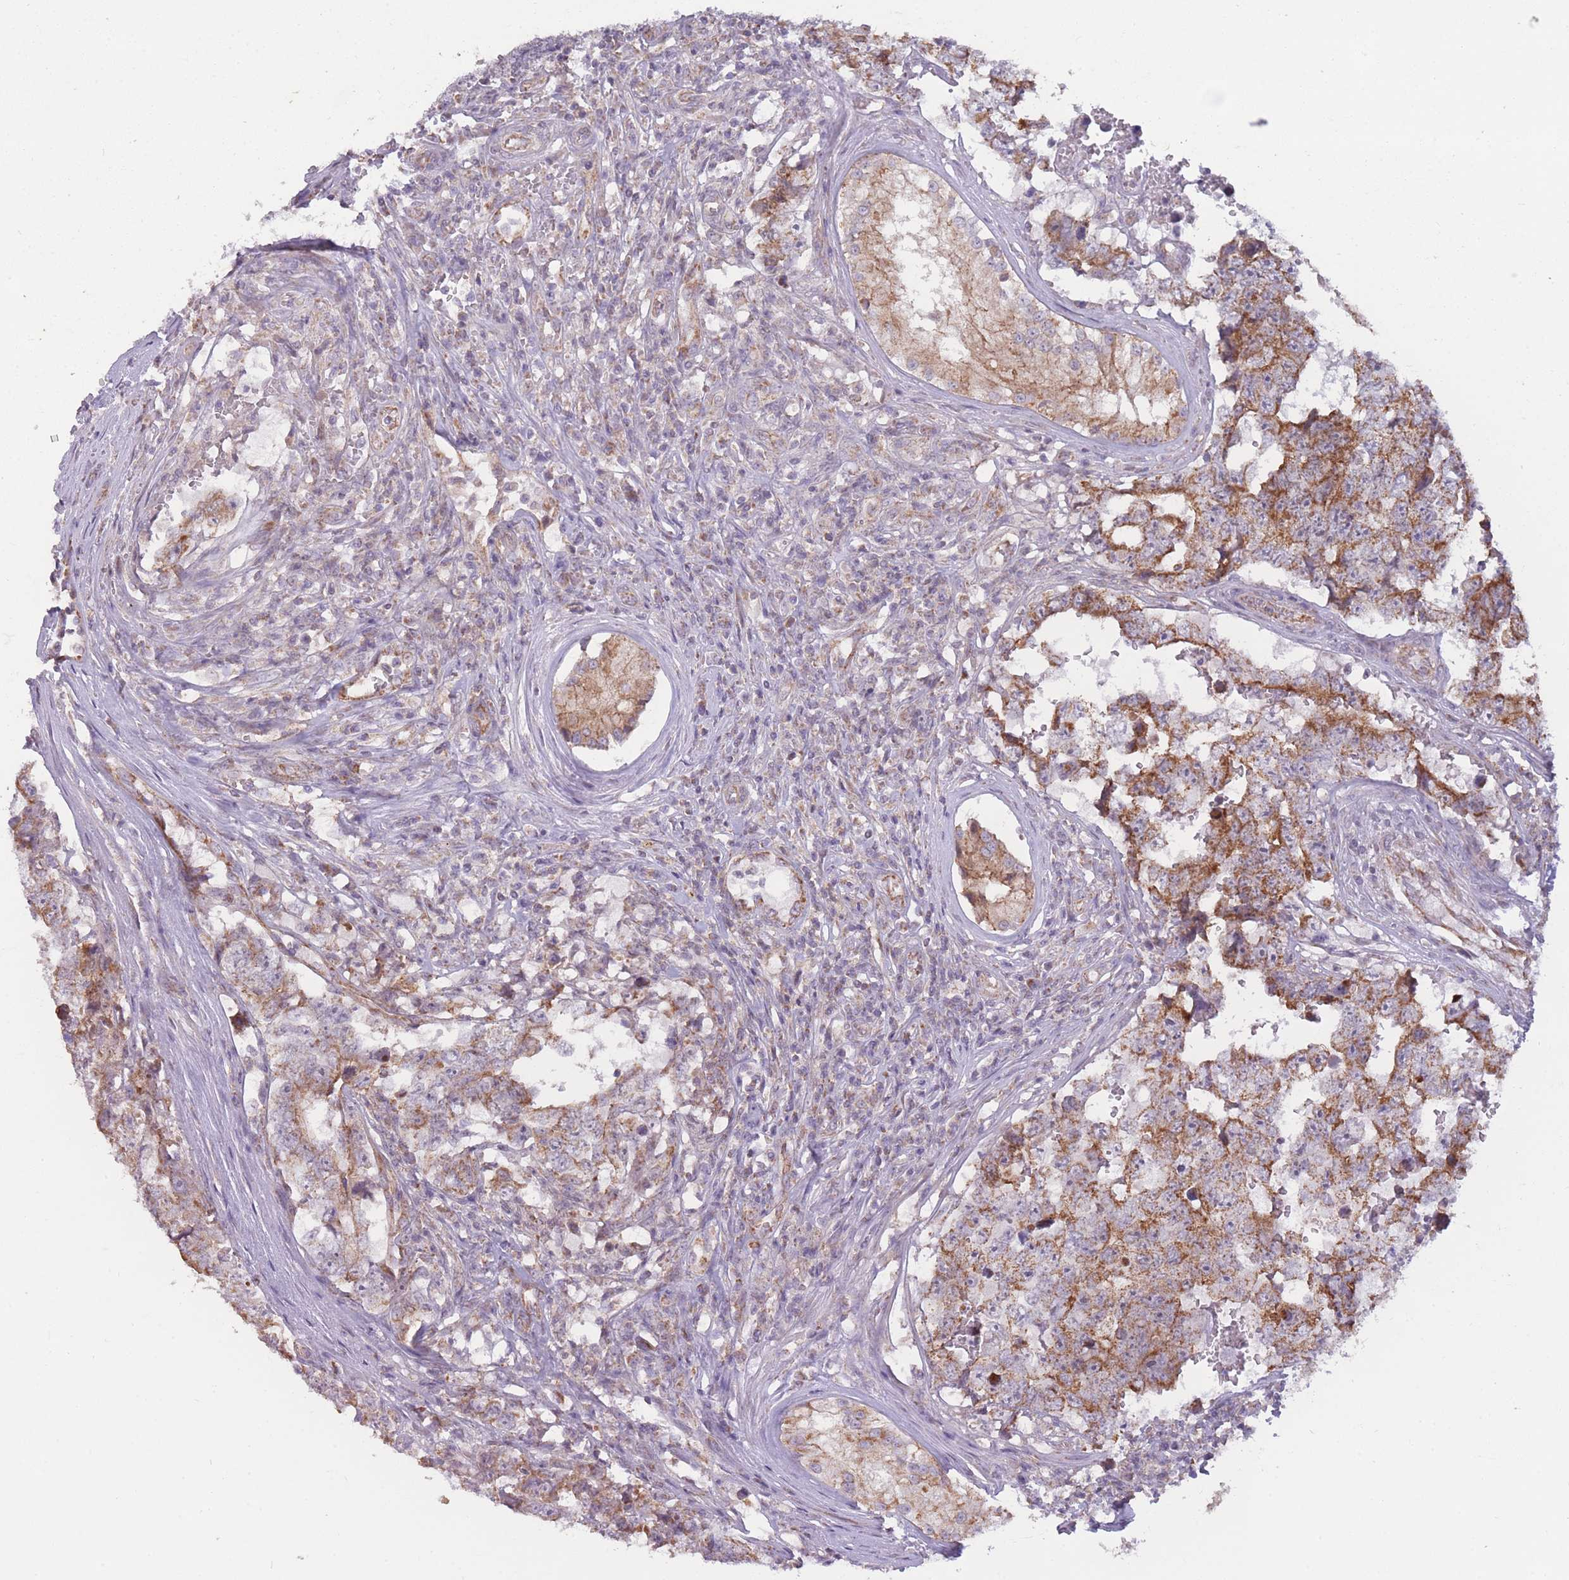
{"staining": {"intensity": "moderate", "quantity": ">75%", "location": "cytoplasmic/membranous"}, "tissue": "testis cancer", "cell_type": "Tumor cells", "image_type": "cancer", "snomed": [{"axis": "morphology", "description": "Carcinoma, Embryonal, NOS"}, {"axis": "topography", "description": "Testis"}], "caption": "A brown stain highlights moderate cytoplasmic/membranous positivity of a protein in testis cancer tumor cells.", "gene": "MRPS18C", "patient": {"sex": "male", "age": 25}}